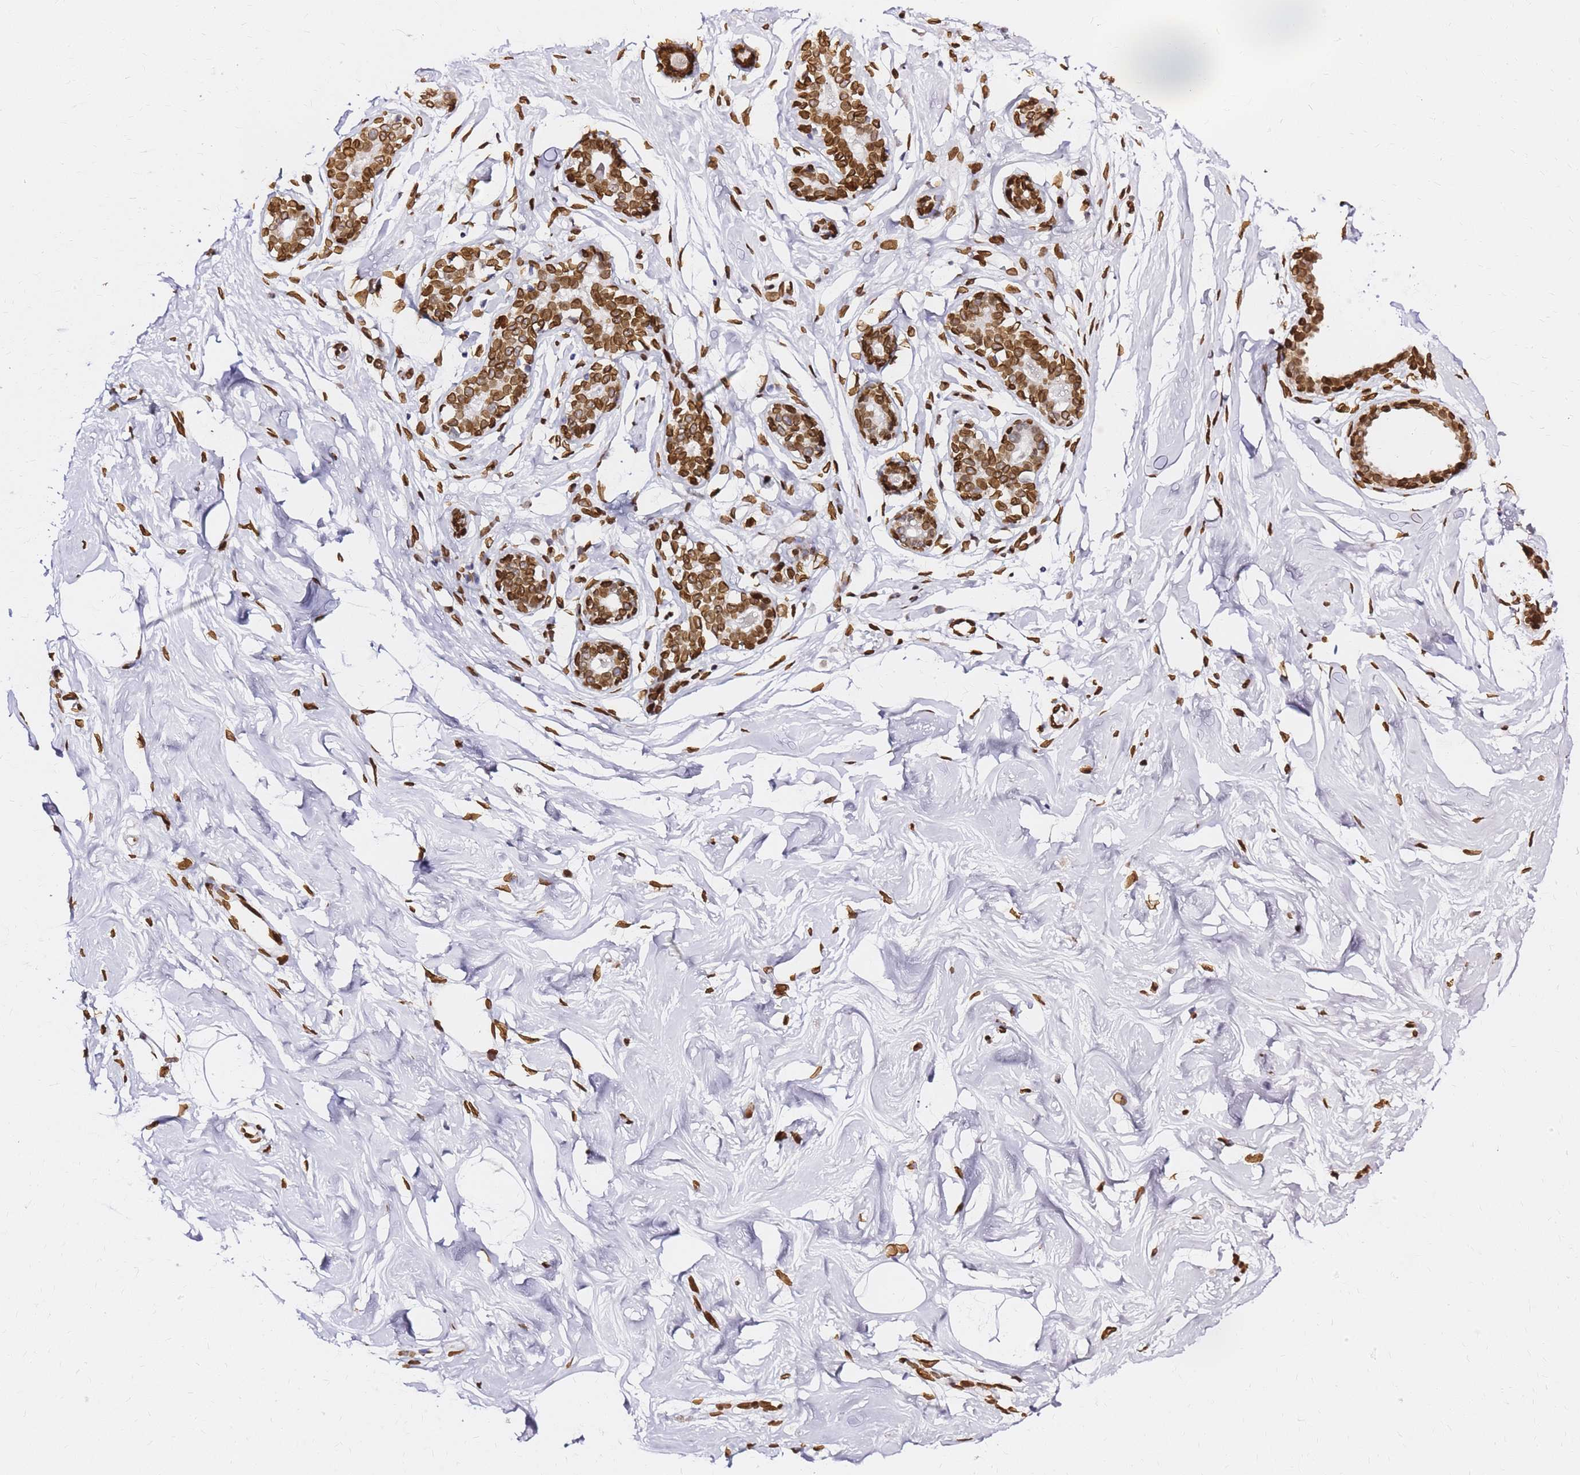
{"staining": {"intensity": "strong", "quantity": ">75%", "location": "nuclear"}, "tissue": "breast", "cell_type": "Adipocytes", "image_type": "normal", "snomed": [{"axis": "morphology", "description": "Normal tissue, NOS"}, {"axis": "morphology", "description": "Adenoma, NOS"}, {"axis": "topography", "description": "Breast"}], "caption": "Protein staining demonstrates strong nuclear staining in about >75% of adipocytes in unremarkable breast. Immunohistochemistry (ihc) stains the protein of interest in brown and the nuclei are stained blue.", "gene": "C6orf141", "patient": {"sex": "female", "age": 23}}